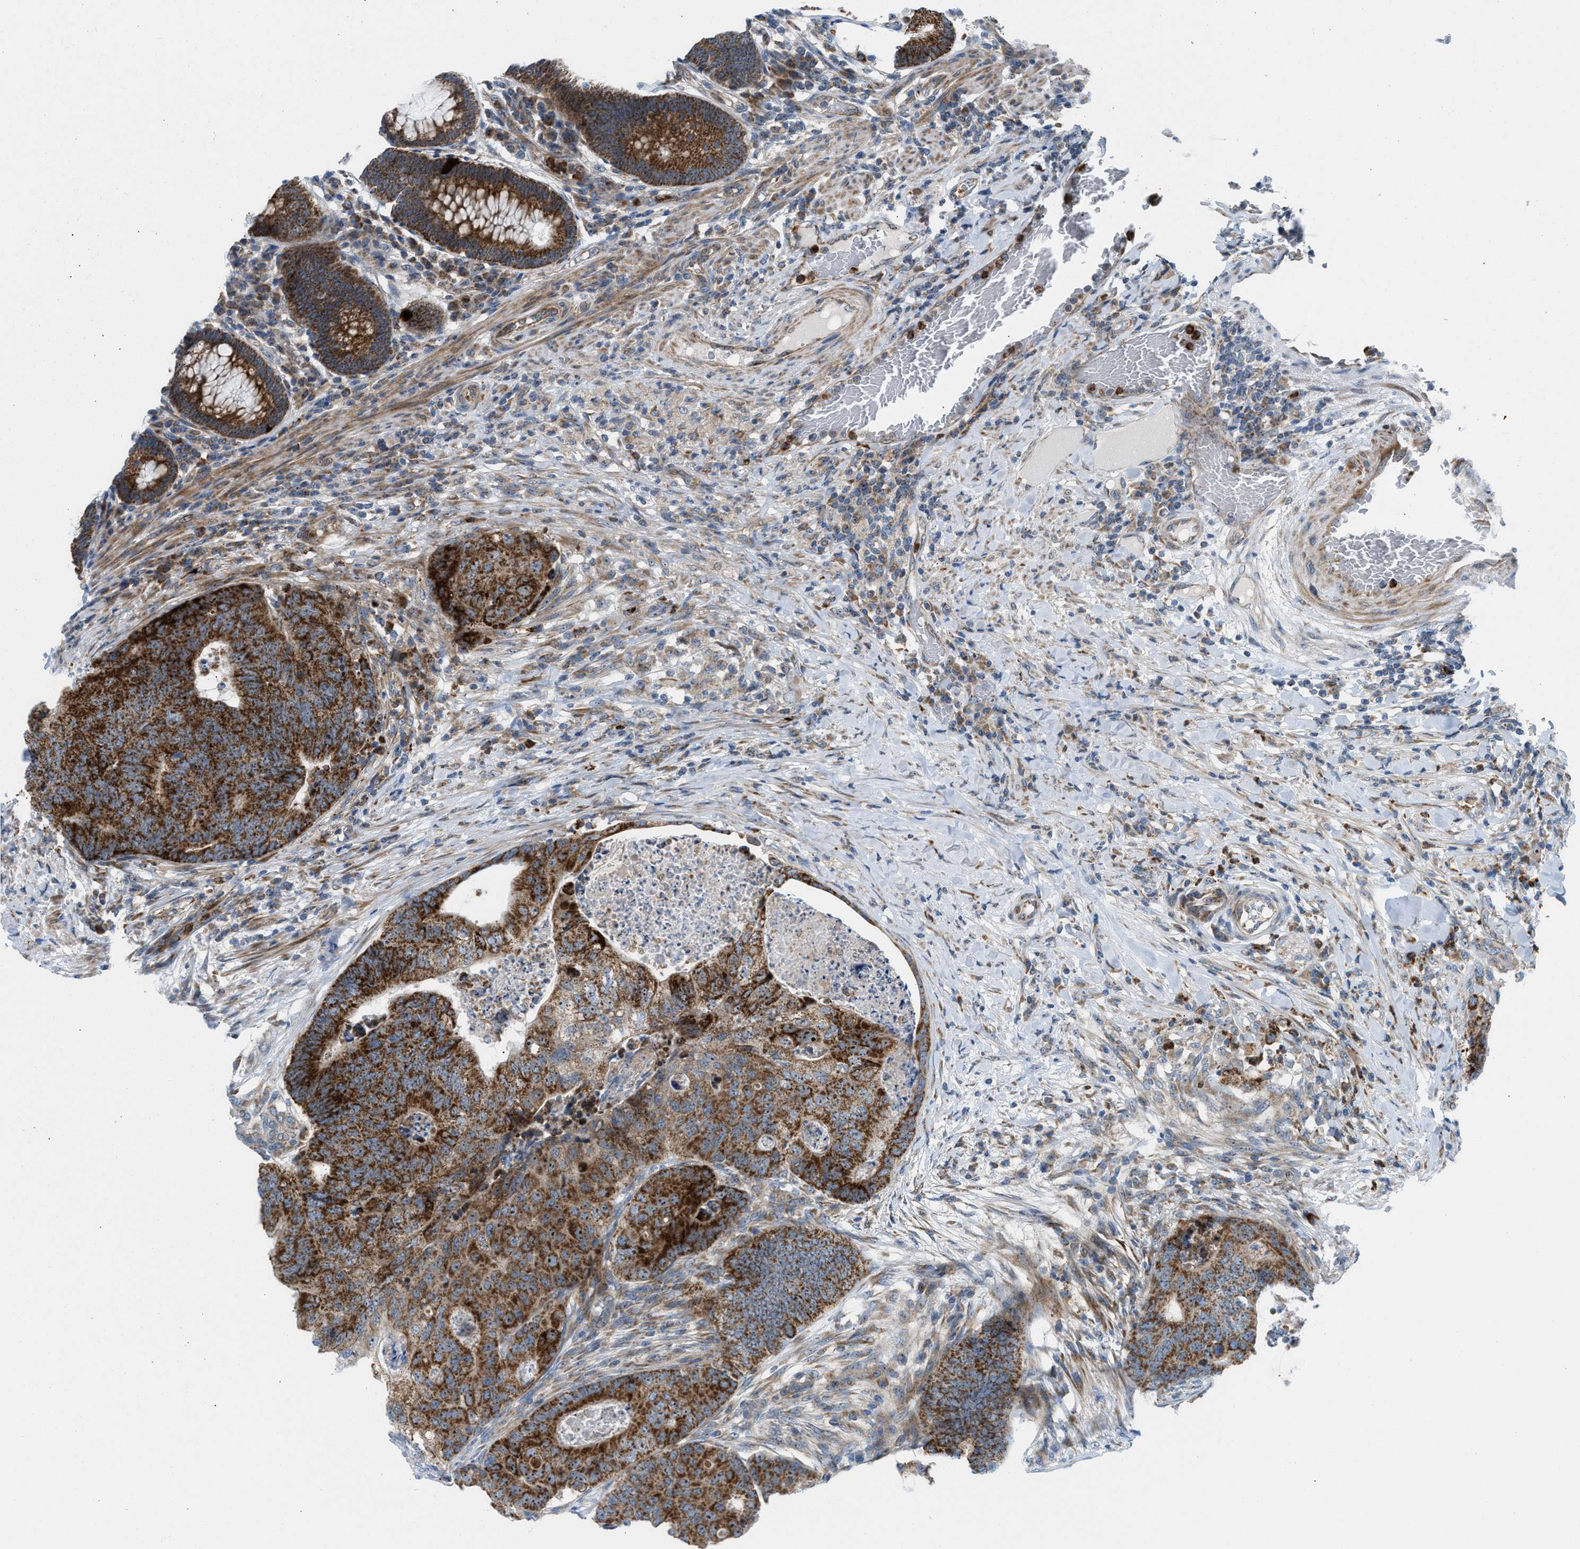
{"staining": {"intensity": "strong", "quantity": ">75%", "location": "cytoplasmic/membranous"}, "tissue": "colorectal cancer", "cell_type": "Tumor cells", "image_type": "cancer", "snomed": [{"axis": "morphology", "description": "Adenocarcinoma, NOS"}, {"axis": "topography", "description": "Colon"}], "caption": "An immunohistochemistry histopathology image of neoplastic tissue is shown. Protein staining in brown shows strong cytoplasmic/membranous positivity in colorectal cancer (adenocarcinoma) within tumor cells. The staining was performed using DAB, with brown indicating positive protein expression. Nuclei are stained blue with hematoxylin.", "gene": "TPH1", "patient": {"sex": "female", "age": 67}}